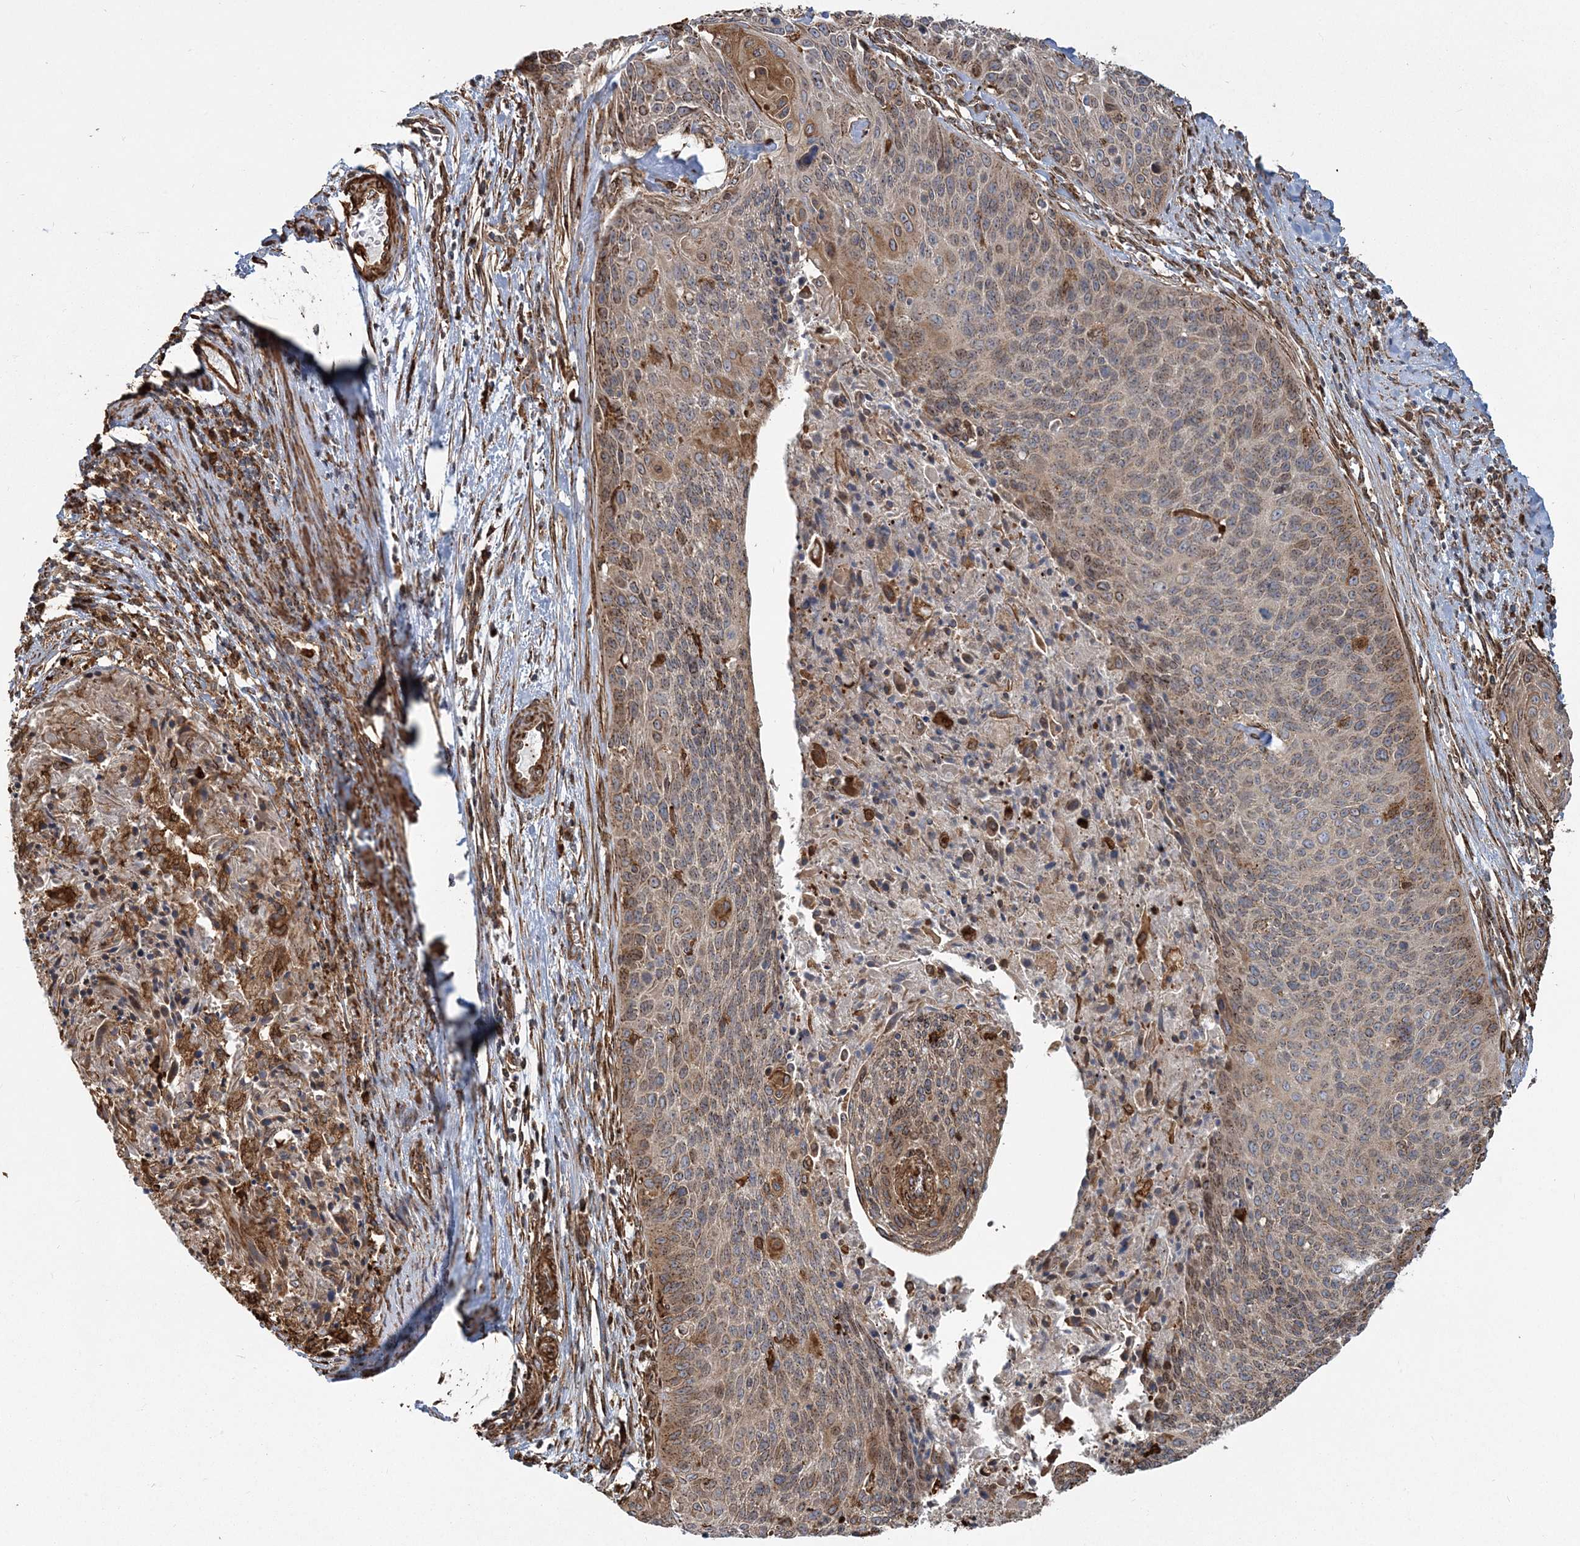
{"staining": {"intensity": "moderate", "quantity": ">75%", "location": "cytoplasmic/membranous"}, "tissue": "cervical cancer", "cell_type": "Tumor cells", "image_type": "cancer", "snomed": [{"axis": "morphology", "description": "Squamous cell carcinoma, NOS"}, {"axis": "topography", "description": "Cervix"}], "caption": "Protein expression analysis of cervical cancer (squamous cell carcinoma) reveals moderate cytoplasmic/membranous expression in about >75% of tumor cells.", "gene": "TRAF3IP2", "patient": {"sex": "female", "age": 55}}